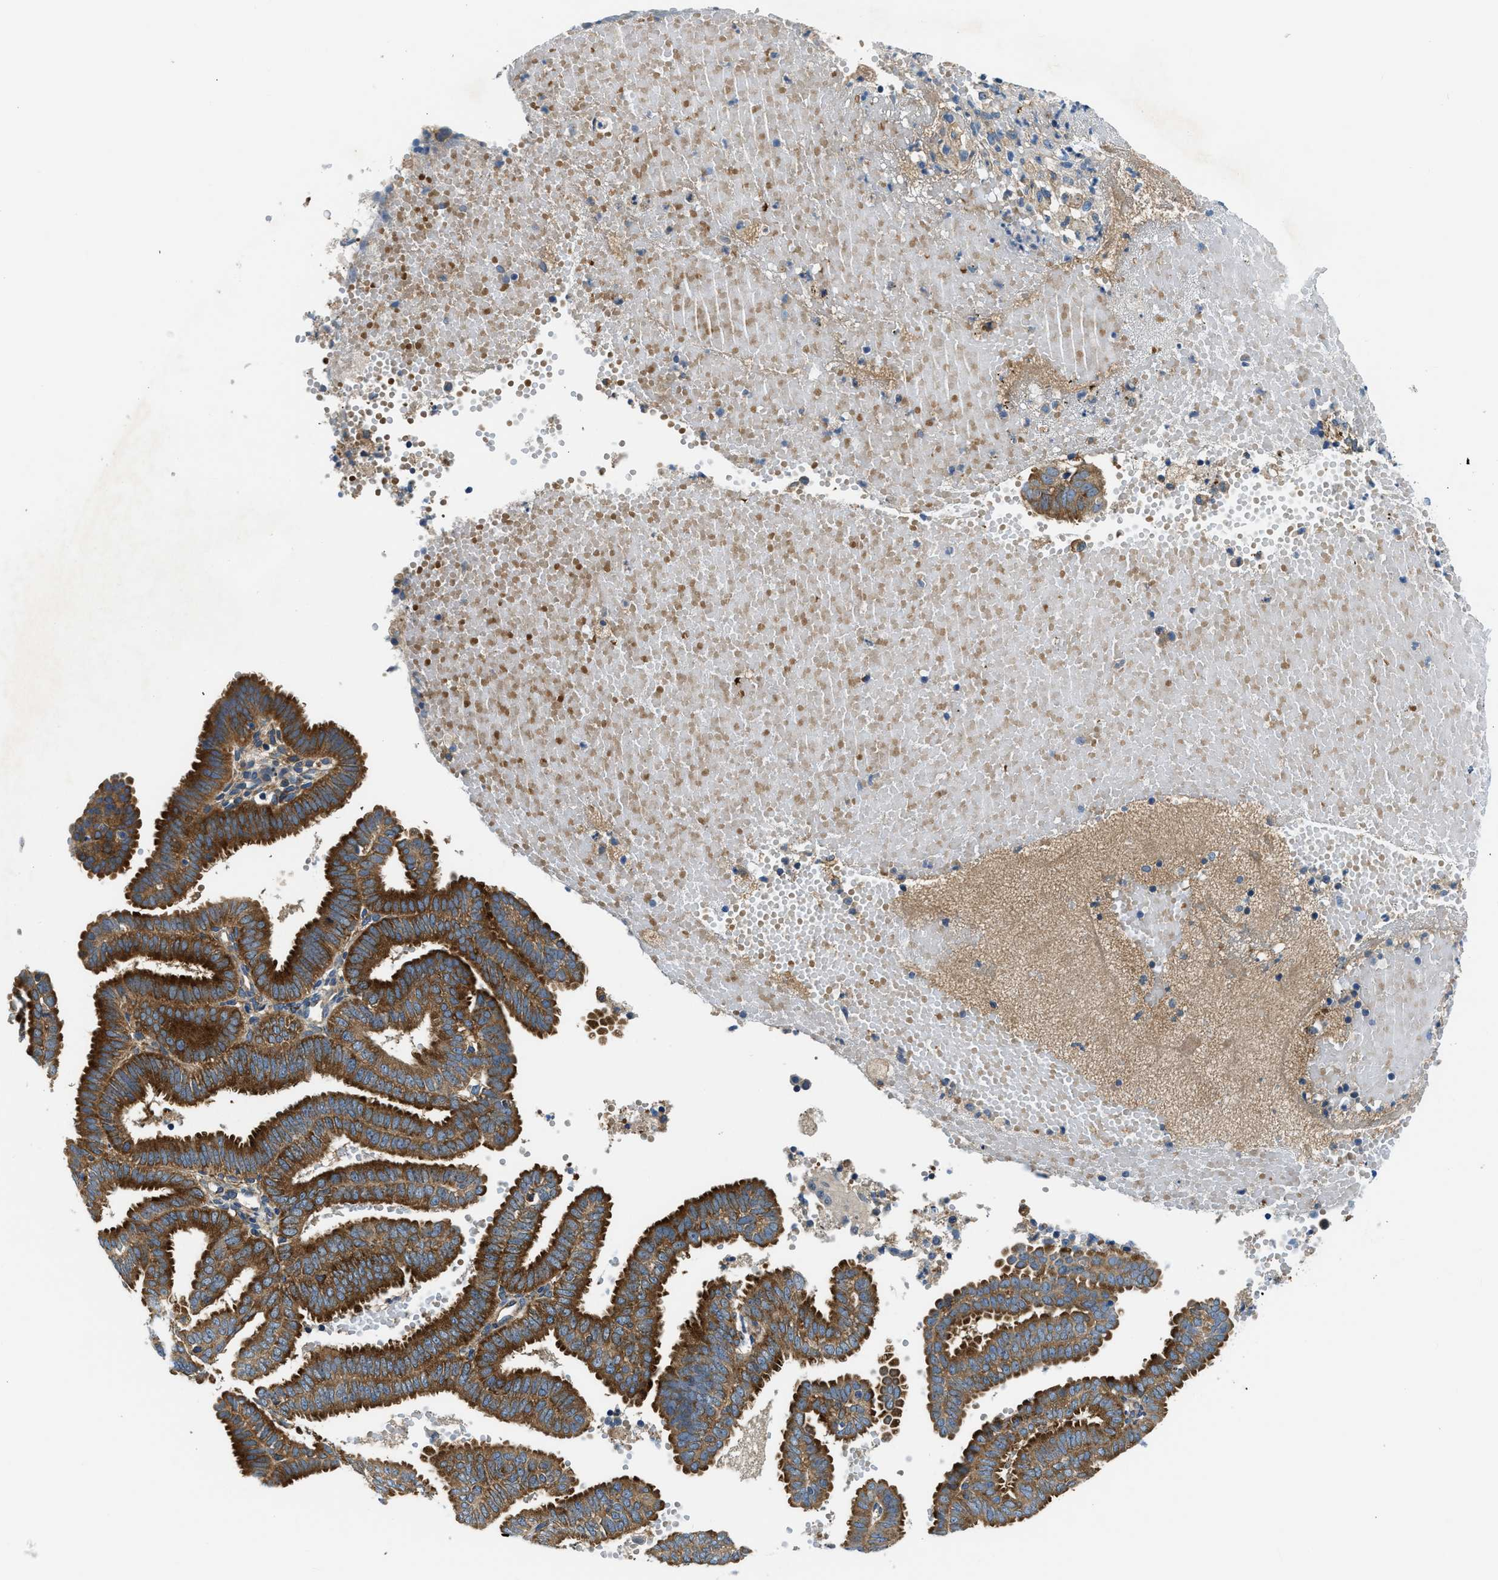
{"staining": {"intensity": "strong", "quantity": ">75%", "location": "cytoplasmic/membranous"}, "tissue": "endometrial cancer", "cell_type": "Tumor cells", "image_type": "cancer", "snomed": [{"axis": "morphology", "description": "Adenocarcinoma, NOS"}, {"axis": "topography", "description": "Endometrium"}], "caption": "About >75% of tumor cells in human adenocarcinoma (endometrial) show strong cytoplasmic/membranous protein expression as visualized by brown immunohistochemical staining.", "gene": "LPIN2", "patient": {"sex": "female", "age": 58}}